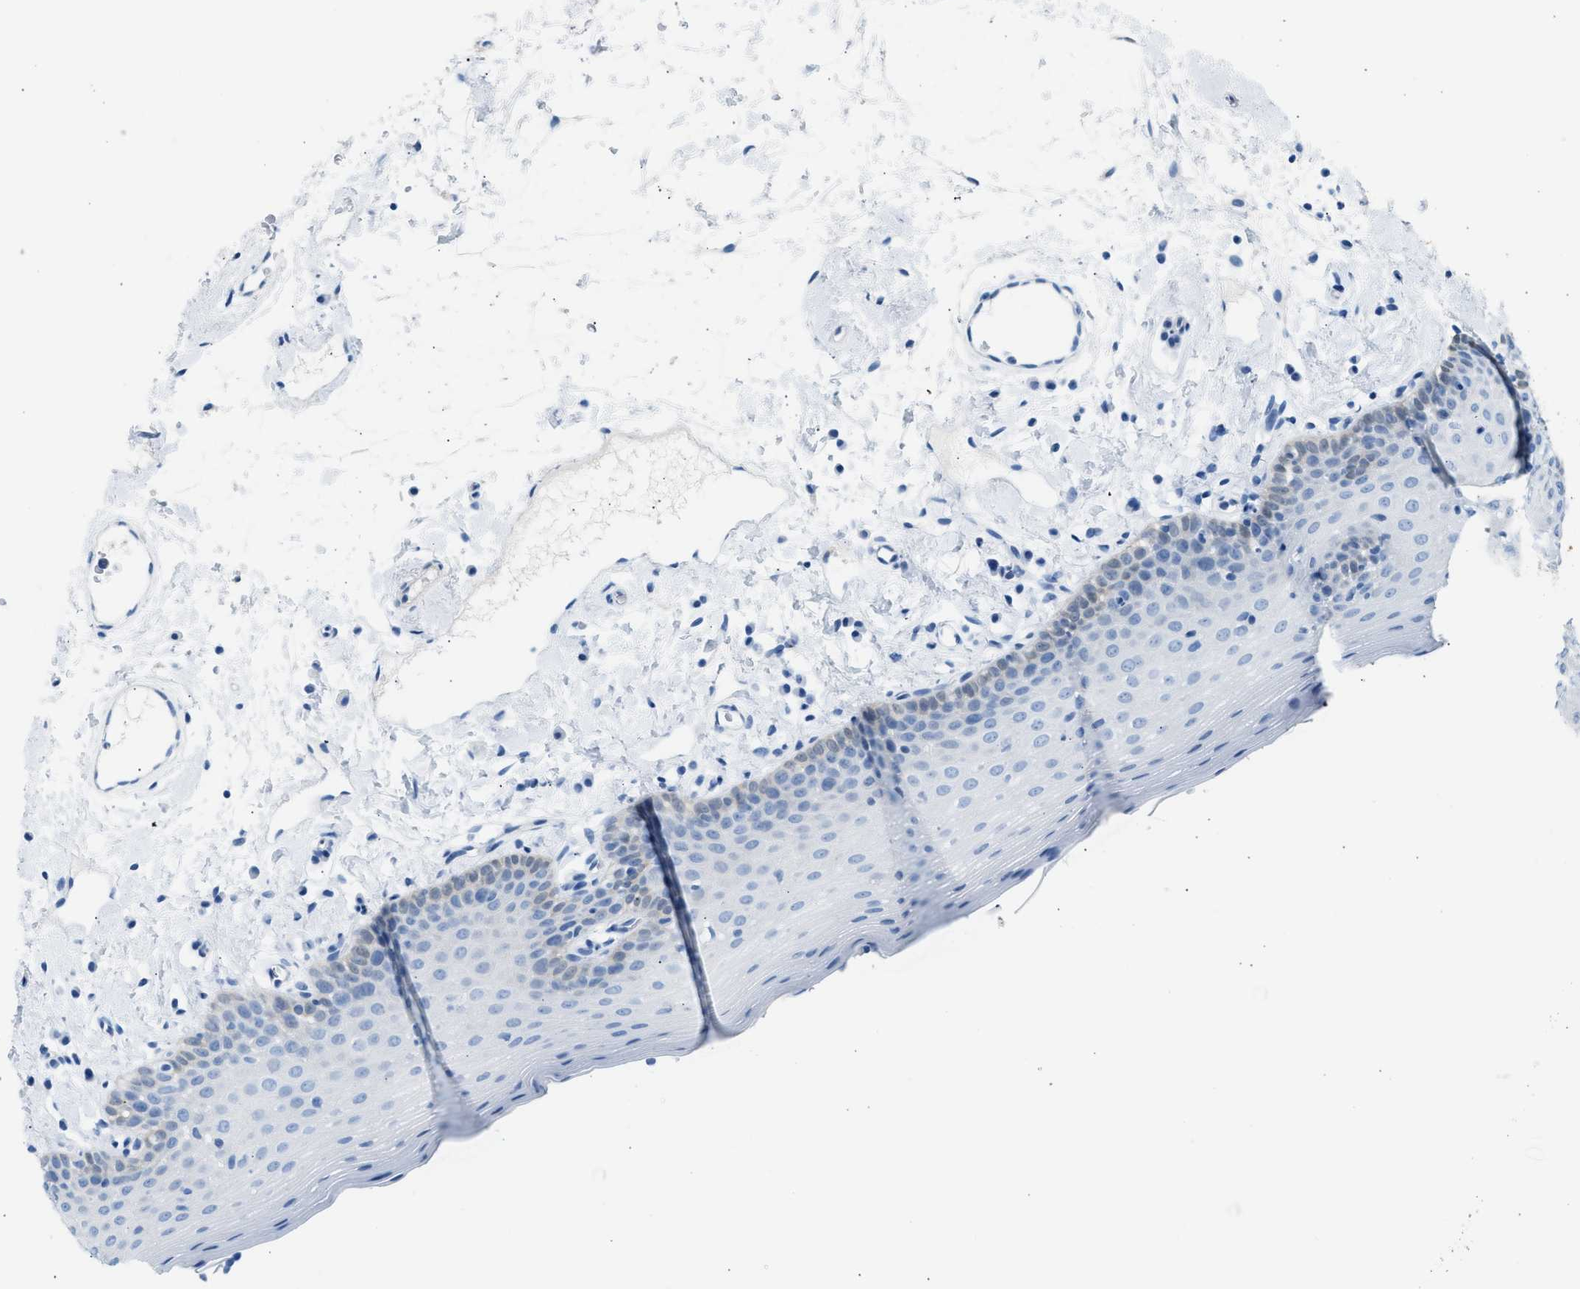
{"staining": {"intensity": "negative", "quantity": "none", "location": "none"}, "tissue": "oral mucosa", "cell_type": "Squamous epithelial cells", "image_type": "normal", "snomed": [{"axis": "morphology", "description": "Normal tissue, NOS"}, {"axis": "topography", "description": "Oral tissue"}], "caption": "Immunohistochemistry (IHC) histopathology image of normal oral mucosa stained for a protein (brown), which demonstrates no positivity in squamous epithelial cells.", "gene": "SPAM1", "patient": {"sex": "male", "age": 66}}